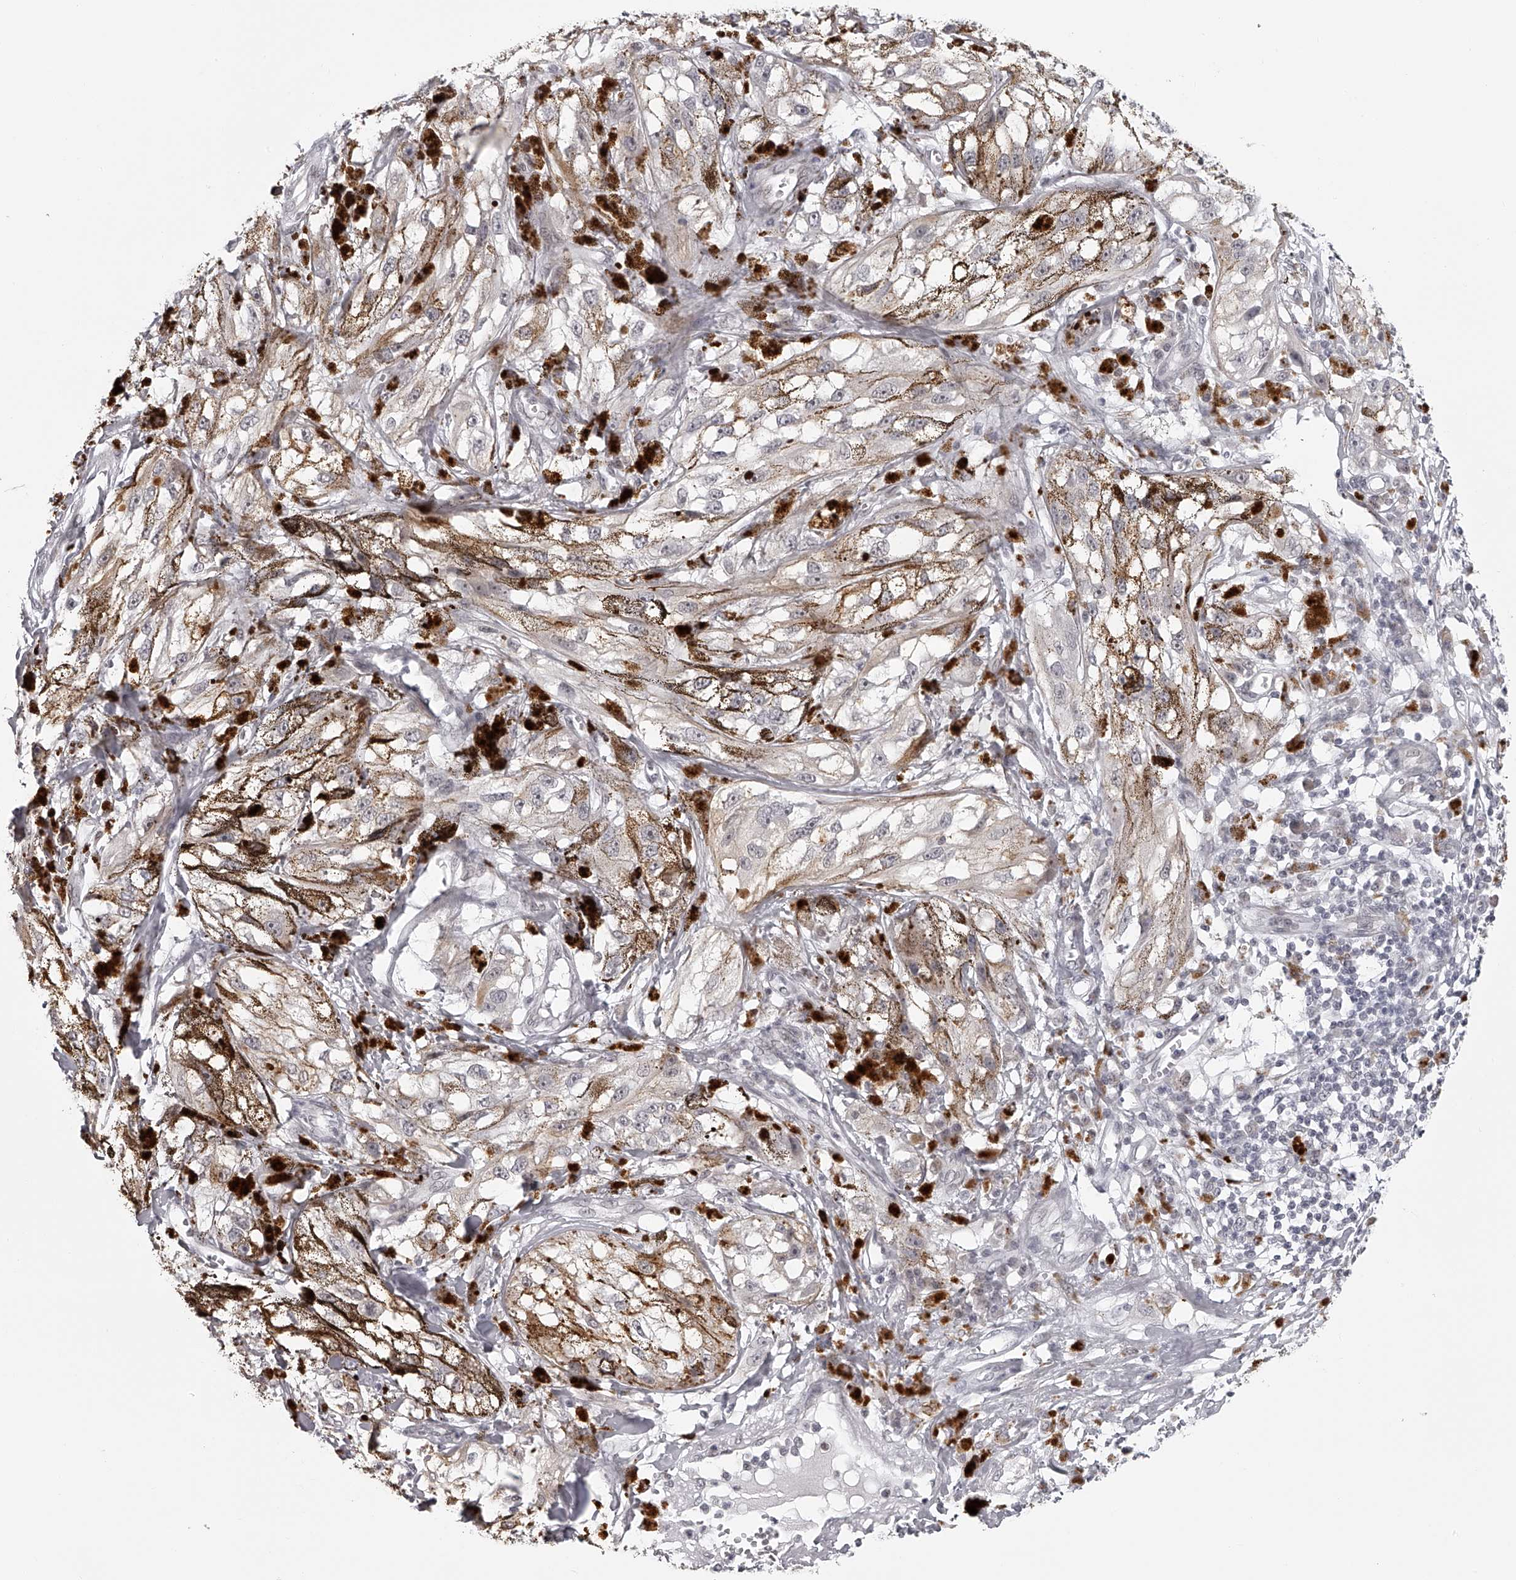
{"staining": {"intensity": "negative", "quantity": "none", "location": "none"}, "tissue": "melanoma", "cell_type": "Tumor cells", "image_type": "cancer", "snomed": [{"axis": "morphology", "description": "Malignant melanoma, NOS"}, {"axis": "topography", "description": "Skin"}], "caption": "This is a histopathology image of IHC staining of malignant melanoma, which shows no positivity in tumor cells.", "gene": "RNF220", "patient": {"sex": "male", "age": 88}}